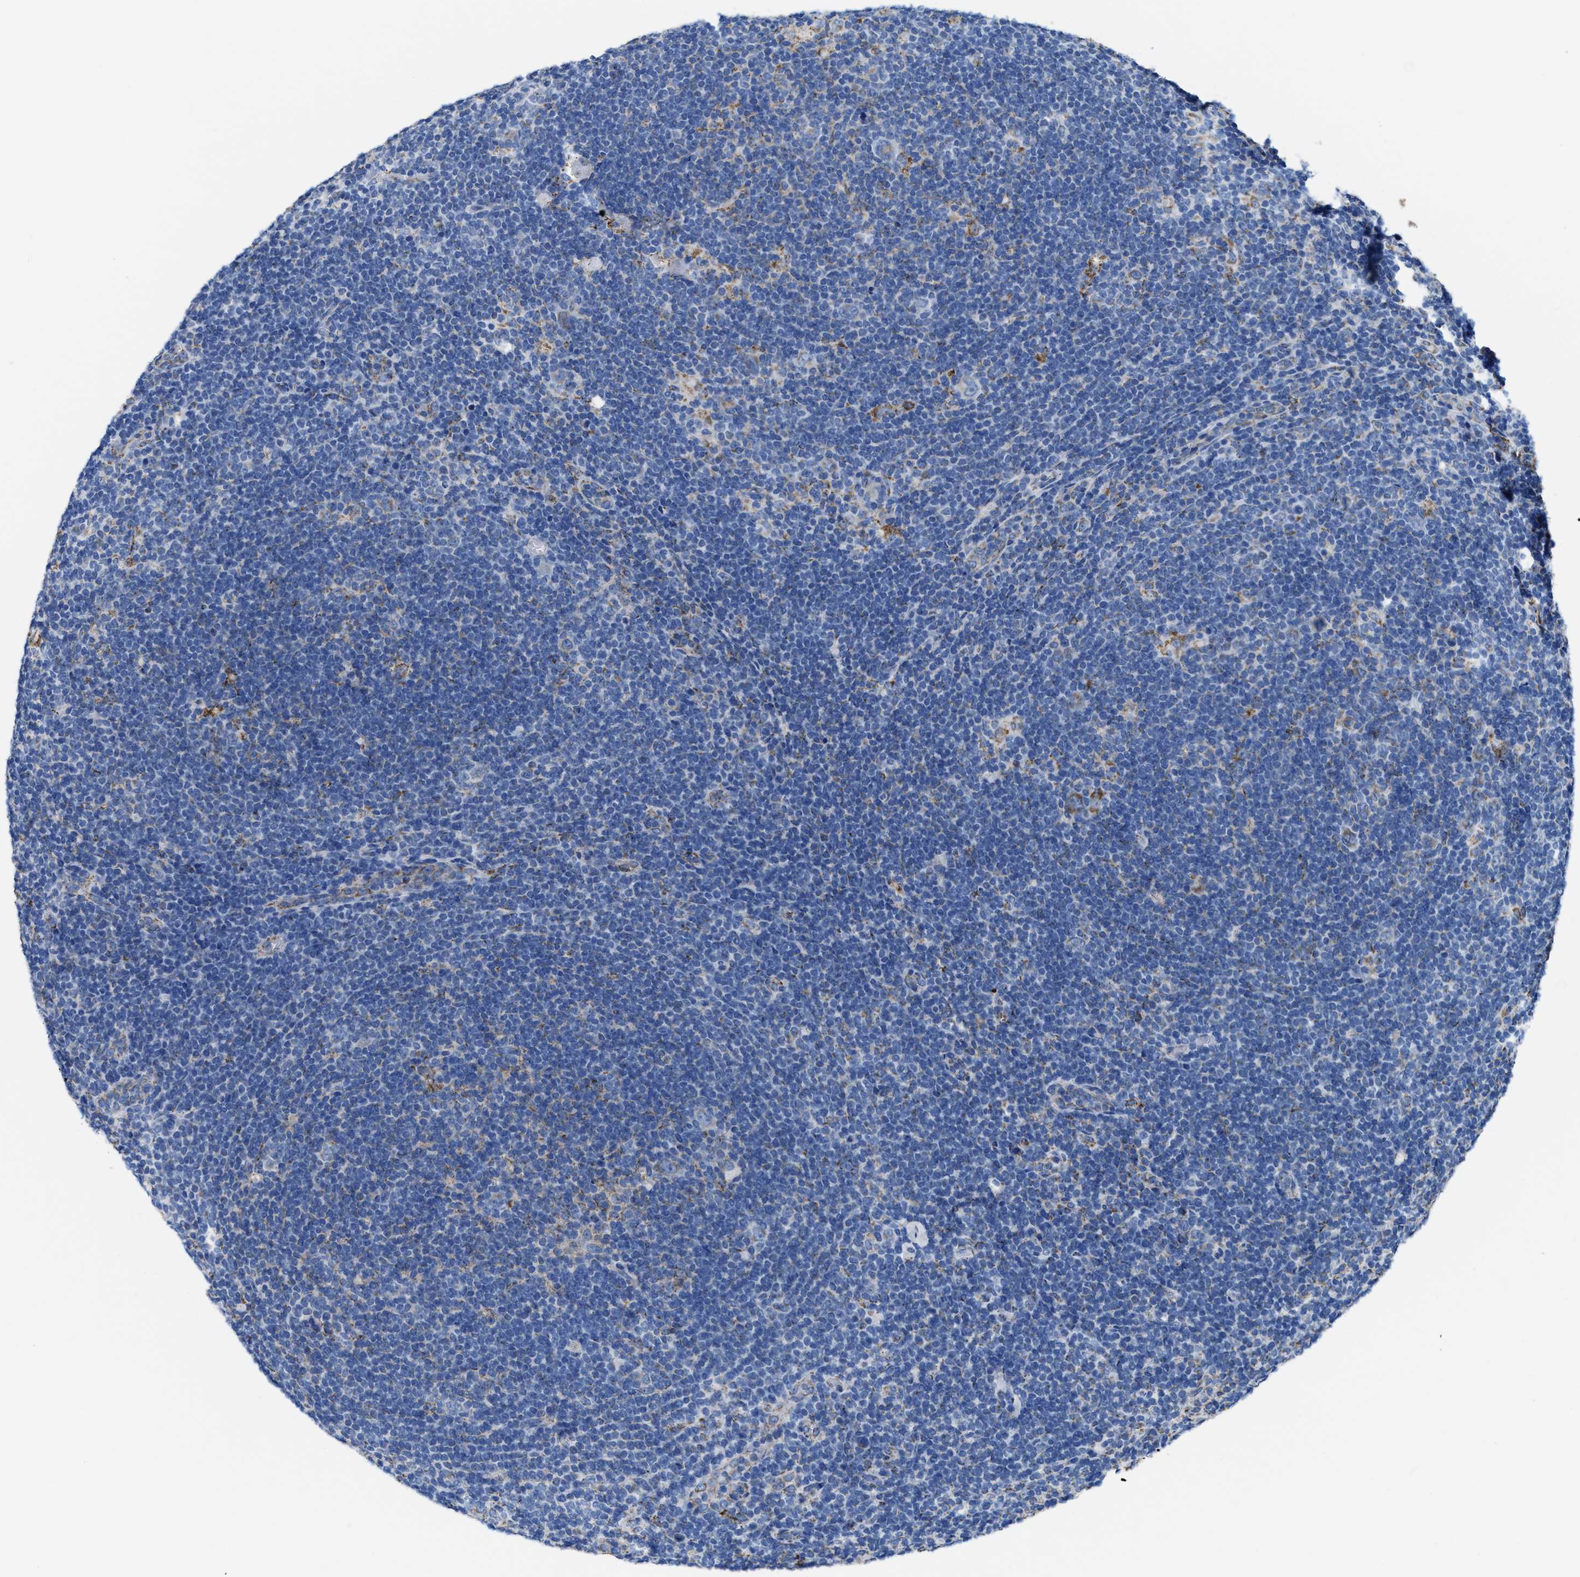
{"staining": {"intensity": "moderate", "quantity": "25%-75%", "location": "cytoplasmic/membranous"}, "tissue": "lymphoma", "cell_type": "Tumor cells", "image_type": "cancer", "snomed": [{"axis": "morphology", "description": "Hodgkin's disease, NOS"}, {"axis": "topography", "description": "Lymph node"}], "caption": "Tumor cells demonstrate moderate cytoplasmic/membranous staining in approximately 25%-75% of cells in Hodgkin's disease.", "gene": "ALDH1B1", "patient": {"sex": "female", "age": 57}}